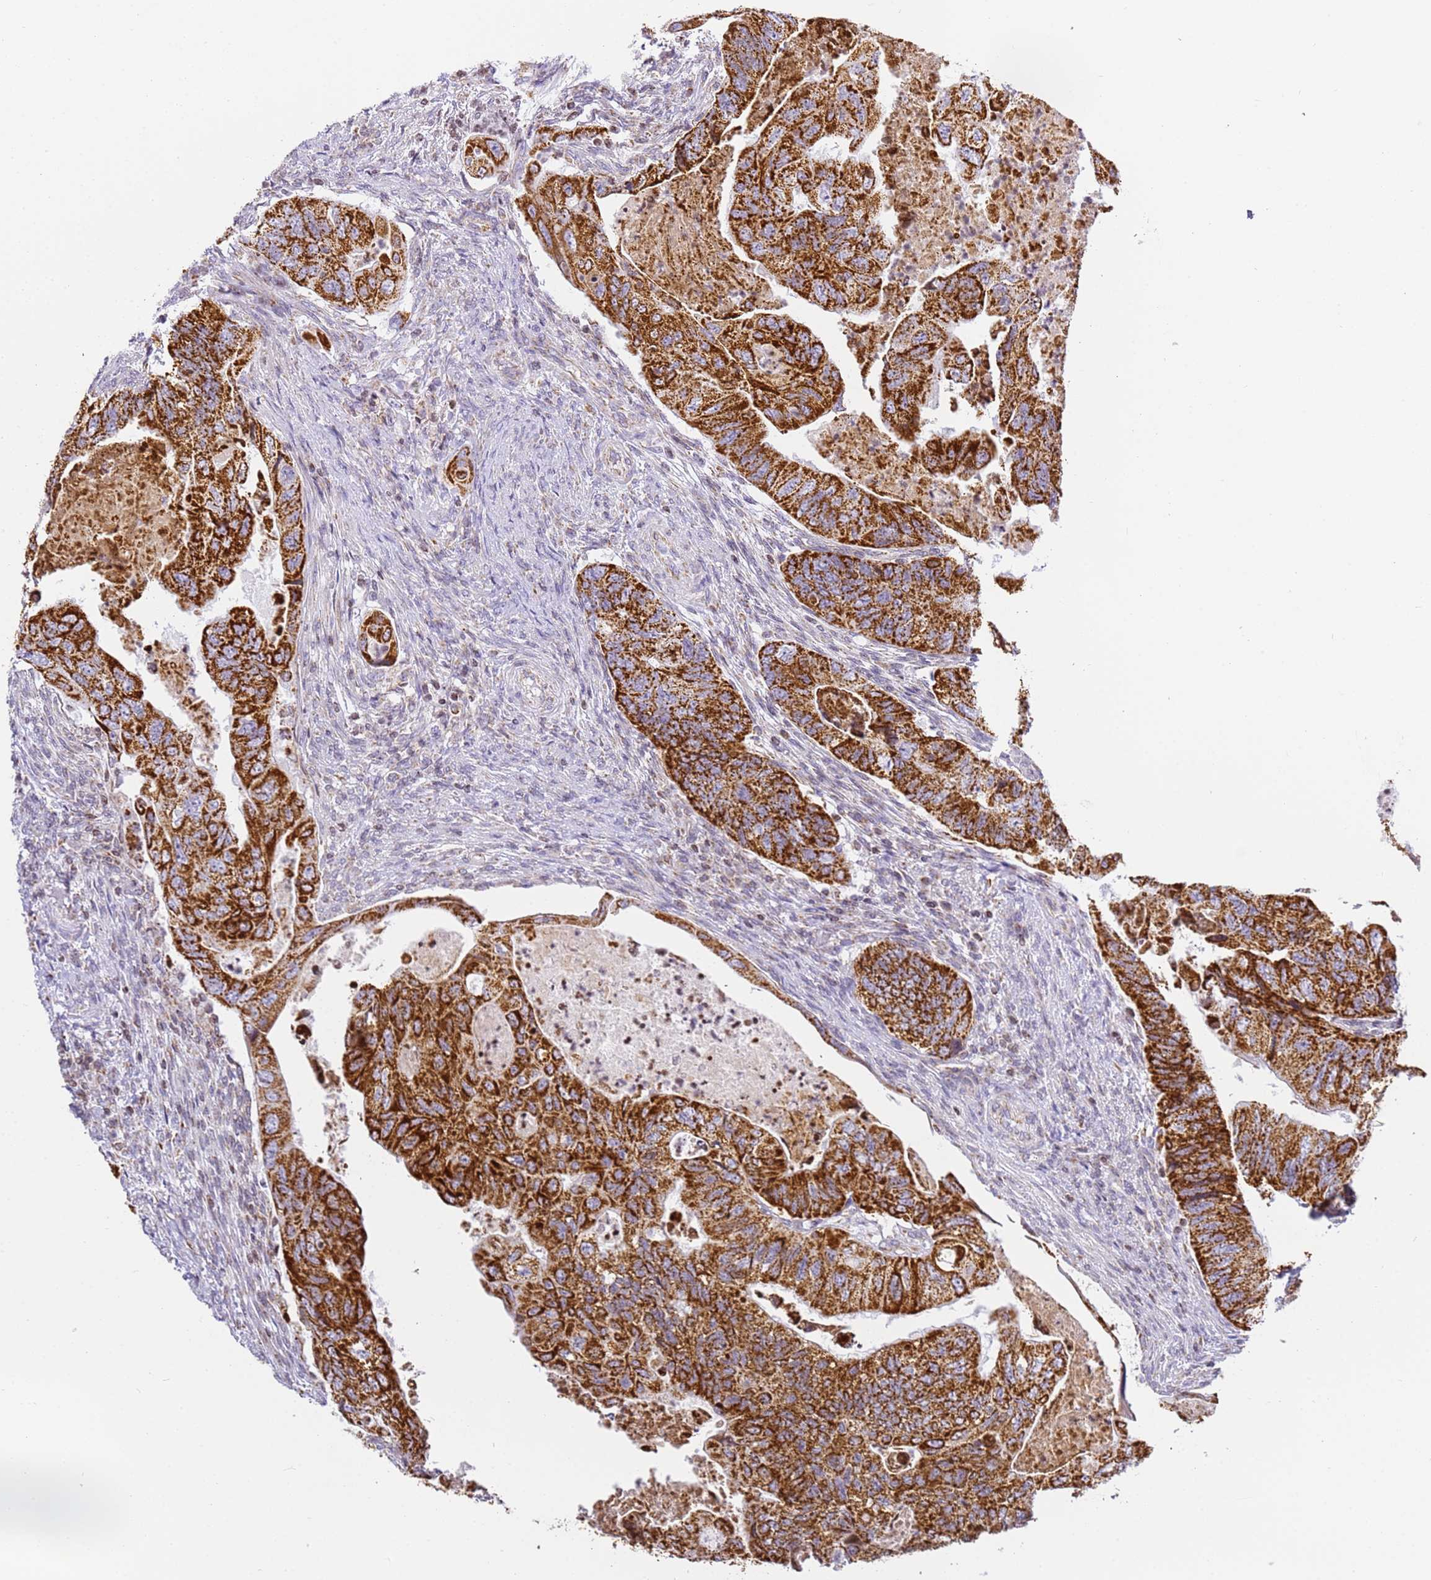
{"staining": {"intensity": "strong", "quantity": ">75%", "location": "cytoplasmic/membranous"}, "tissue": "colorectal cancer", "cell_type": "Tumor cells", "image_type": "cancer", "snomed": [{"axis": "morphology", "description": "Adenocarcinoma, NOS"}, {"axis": "topography", "description": "Rectum"}], "caption": "A brown stain highlights strong cytoplasmic/membranous staining of a protein in human adenocarcinoma (colorectal) tumor cells. Using DAB (brown) and hematoxylin (blue) stains, captured at high magnification using brightfield microscopy.", "gene": "HSPE1", "patient": {"sex": "male", "age": 63}}